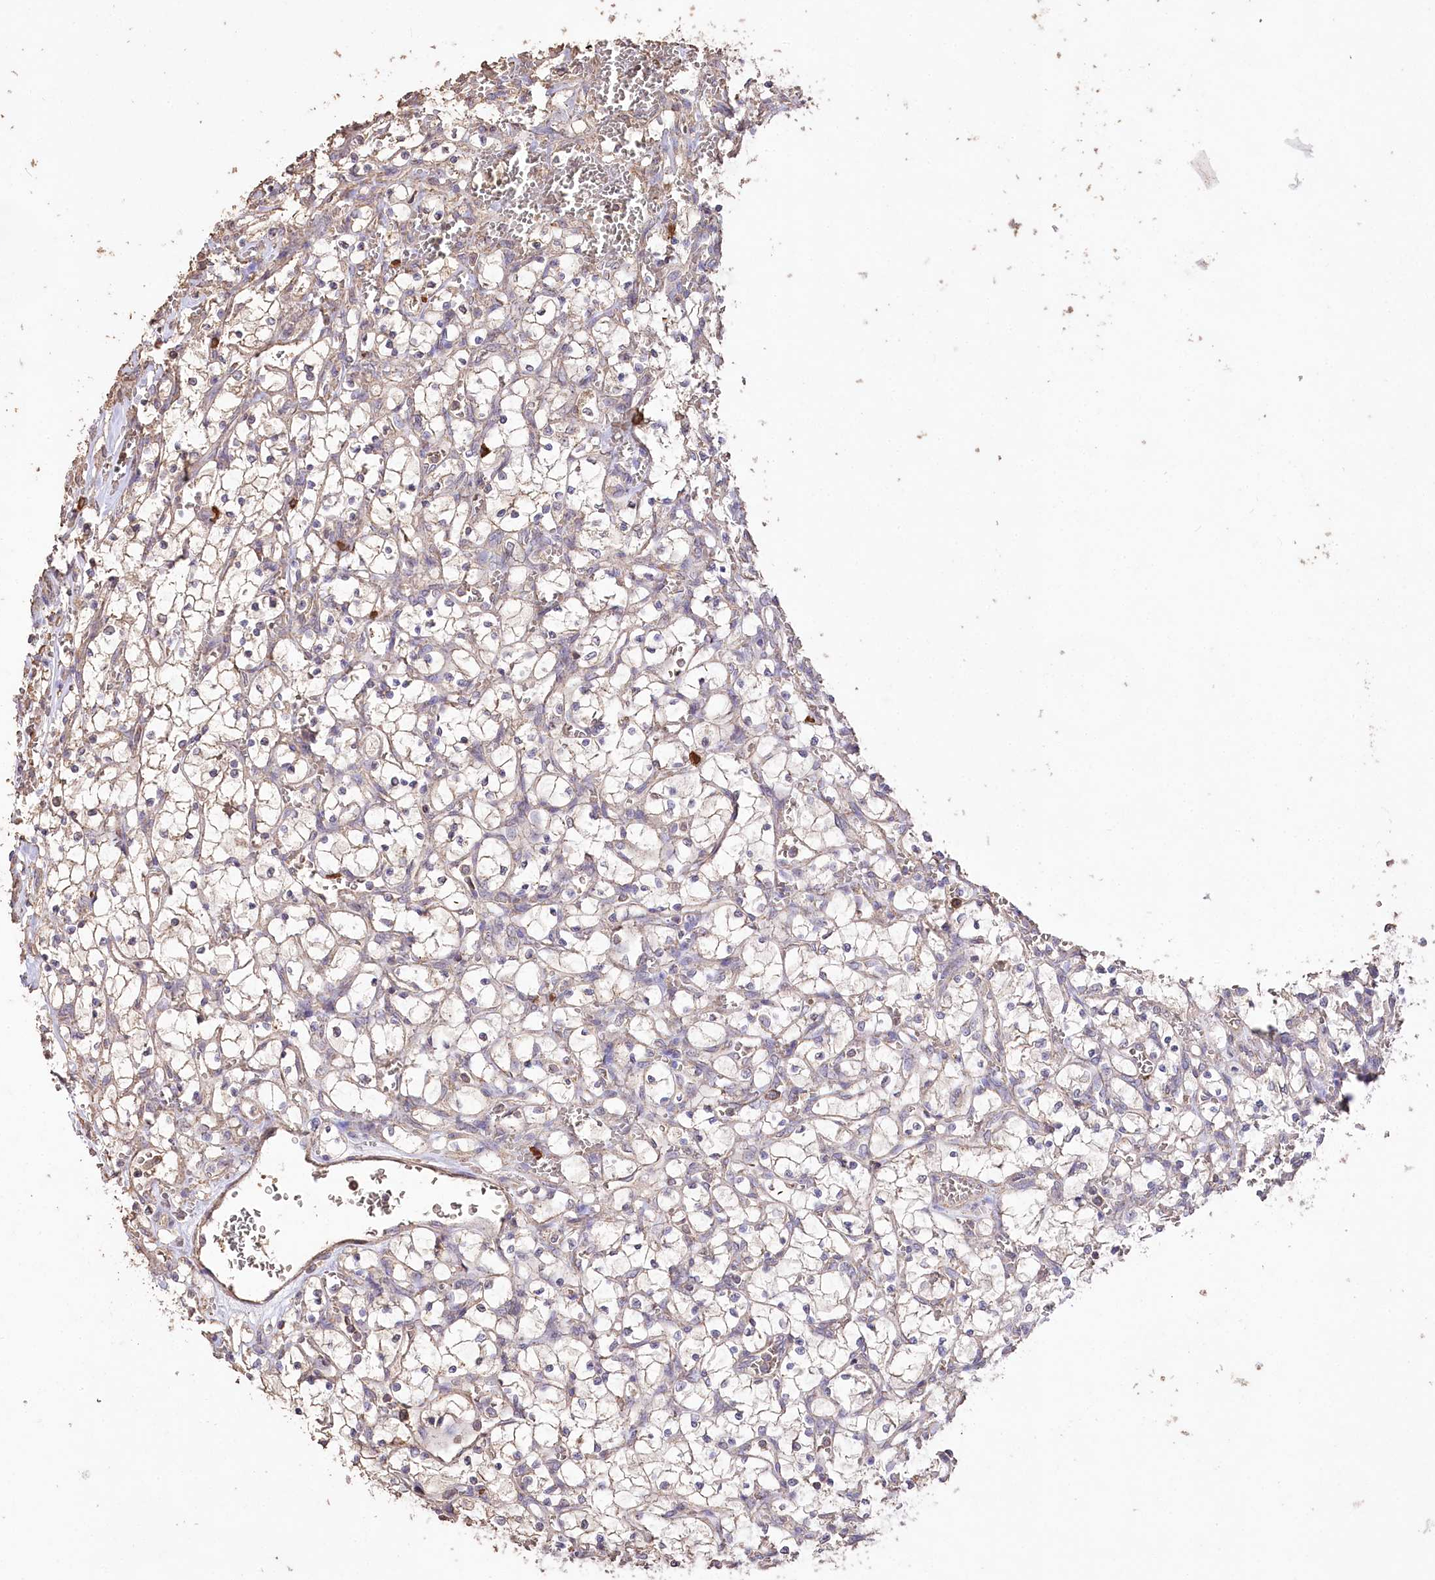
{"staining": {"intensity": "negative", "quantity": "none", "location": "none"}, "tissue": "renal cancer", "cell_type": "Tumor cells", "image_type": "cancer", "snomed": [{"axis": "morphology", "description": "Adenocarcinoma, NOS"}, {"axis": "topography", "description": "Kidney"}], "caption": "The image demonstrates no significant expression in tumor cells of renal cancer (adenocarcinoma). (Immunohistochemistry, brightfield microscopy, high magnification).", "gene": "IREB2", "patient": {"sex": "female", "age": 69}}